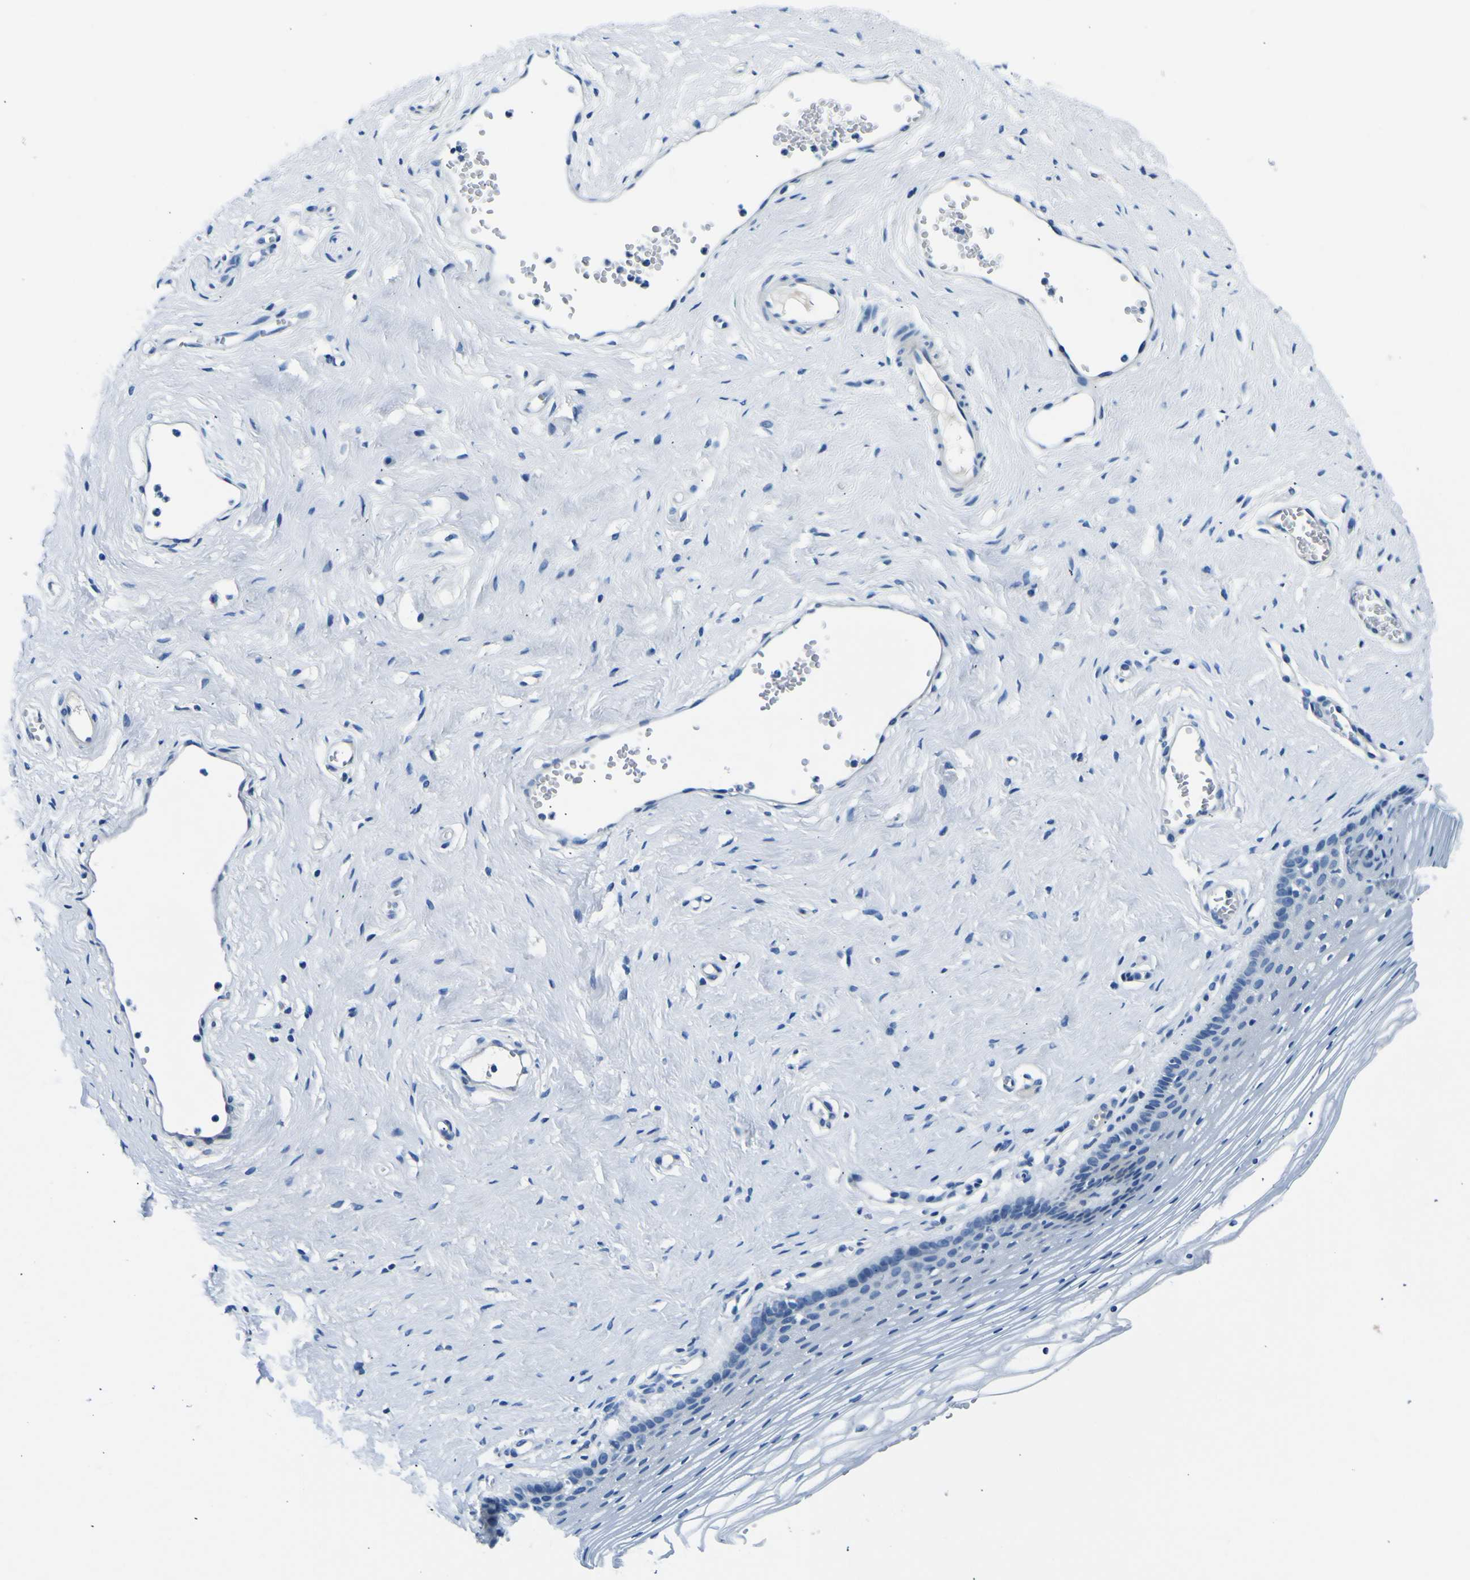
{"staining": {"intensity": "negative", "quantity": "none", "location": "none"}, "tissue": "vagina", "cell_type": "Squamous epithelial cells", "image_type": "normal", "snomed": [{"axis": "morphology", "description": "Normal tissue, NOS"}, {"axis": "topography", "description": "Vagina"}], "caption": "A micrograph of vagina stained for a protein reveals no brown staining in squamous epithelial cells.", "gene": "ADGRA2", "patient": {"sex": "female", "age": 32}}